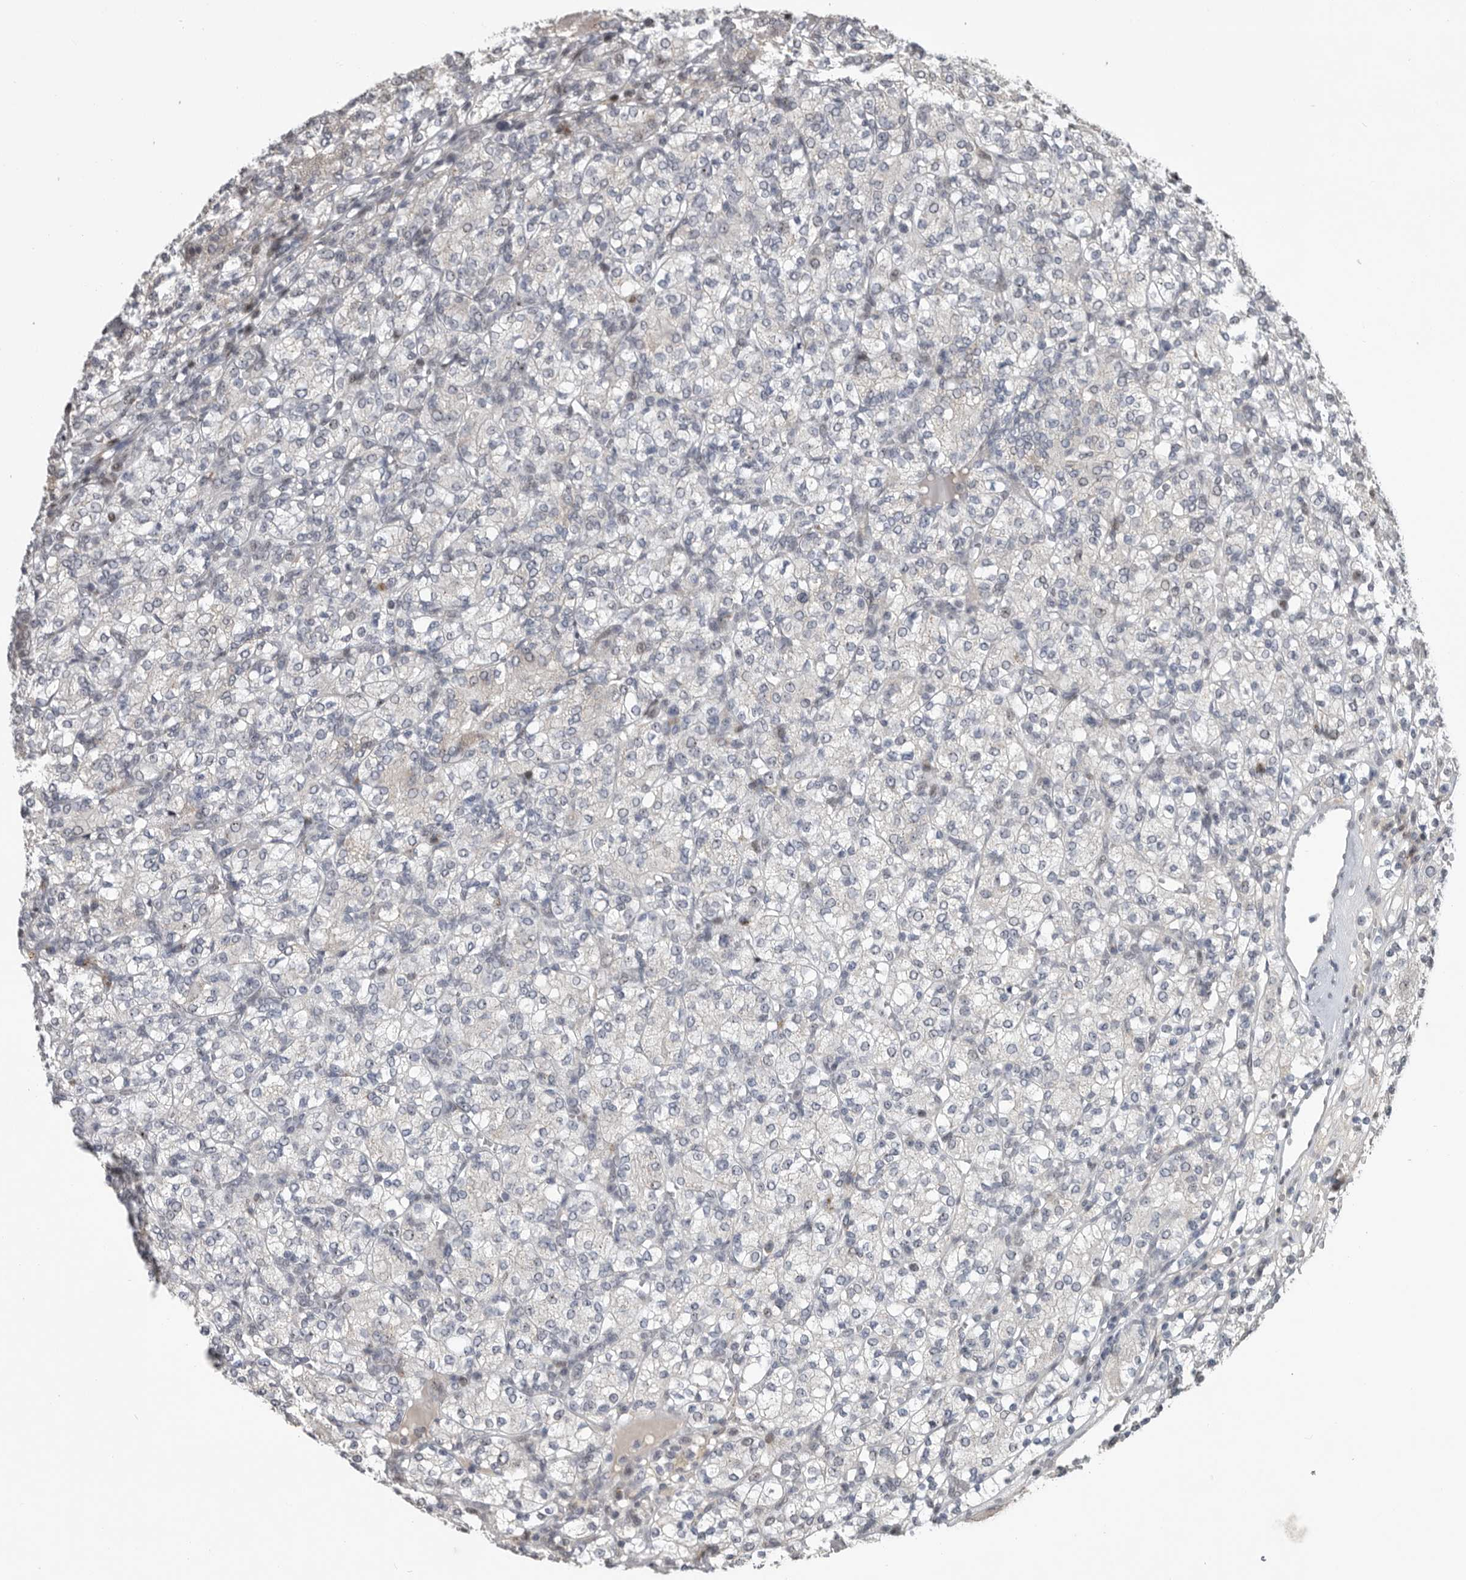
{"staining": {"intensity": "negative", "quantity": "none", "location": "none"}, "tissue": "renal cancer", "cell_type": "Tumor cells", "image_type": "cancer", "snomed": [{"axis": "morphology", "description": "Adenocarcinoma, NOS"}, {"axis": "topography", "description": "Kidney"}], "caption": "IHC photomicrograph of renal cancer (adenocarcinoma) stained for a protein (brown), which displays no positivity in tumor cells. (Stains: DAB immunohistochemistry (IHC) with hematoxylin counter stain, Microscopy: brightfield microscopy at high magnification).", "gene": "PCMTD1", "patient": {"sex": "male", "age": 77}}